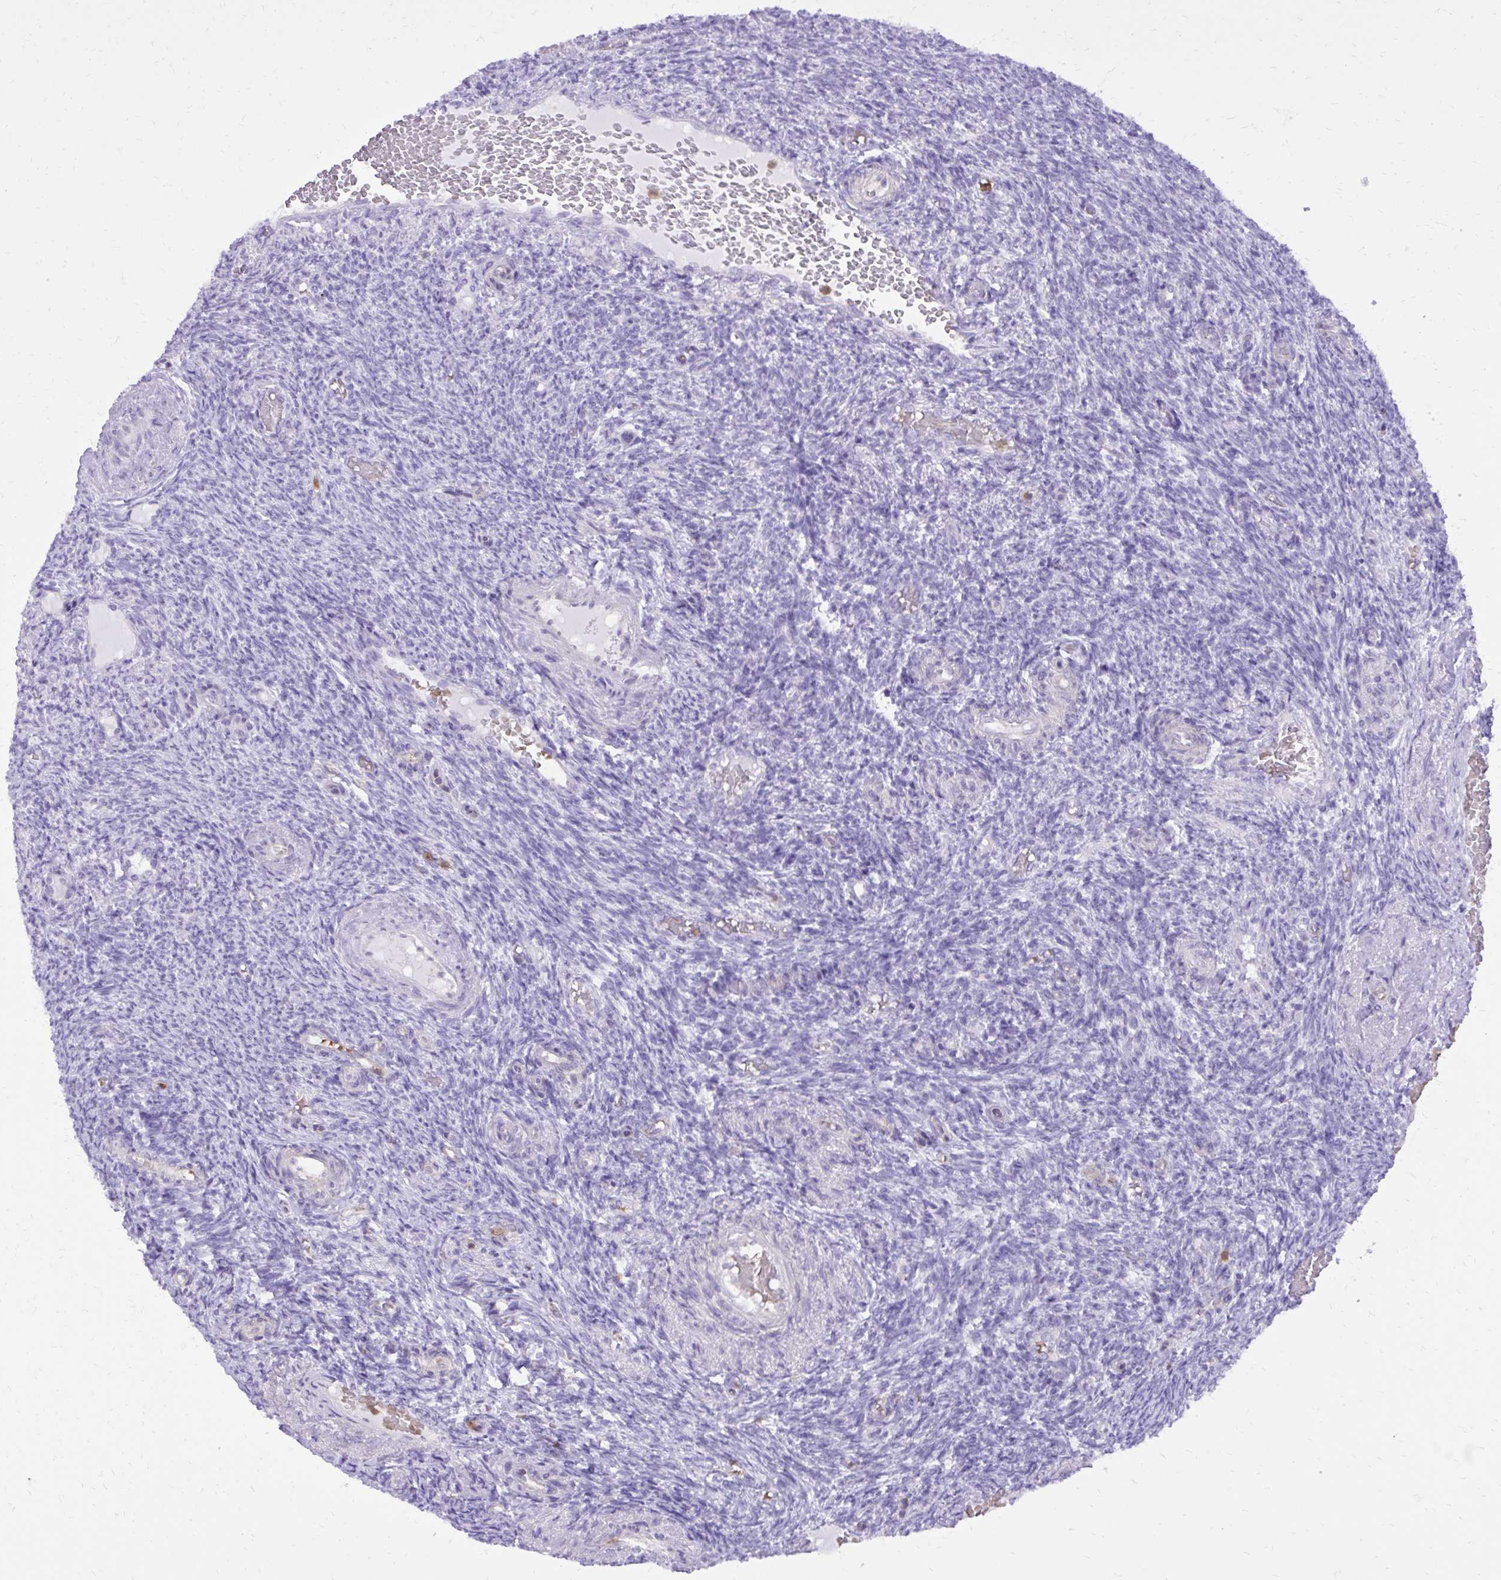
{"staining": {"intensity": "negative", "quantity": "none", "location": "none"}, "tissue": "ovary", "cell_type": "Follicle cells", "image_type": "normal", "snomed": [{"axis": "morphology", "description": "Normal tissue, NOS"}, {"axis": "topography", "description": "Ovary"}], "caption": "IHC of unremarkable ovary shows no staining in follicle cells.", "gene": "CAT", "patient": {"sex": "female", "age": 39}}